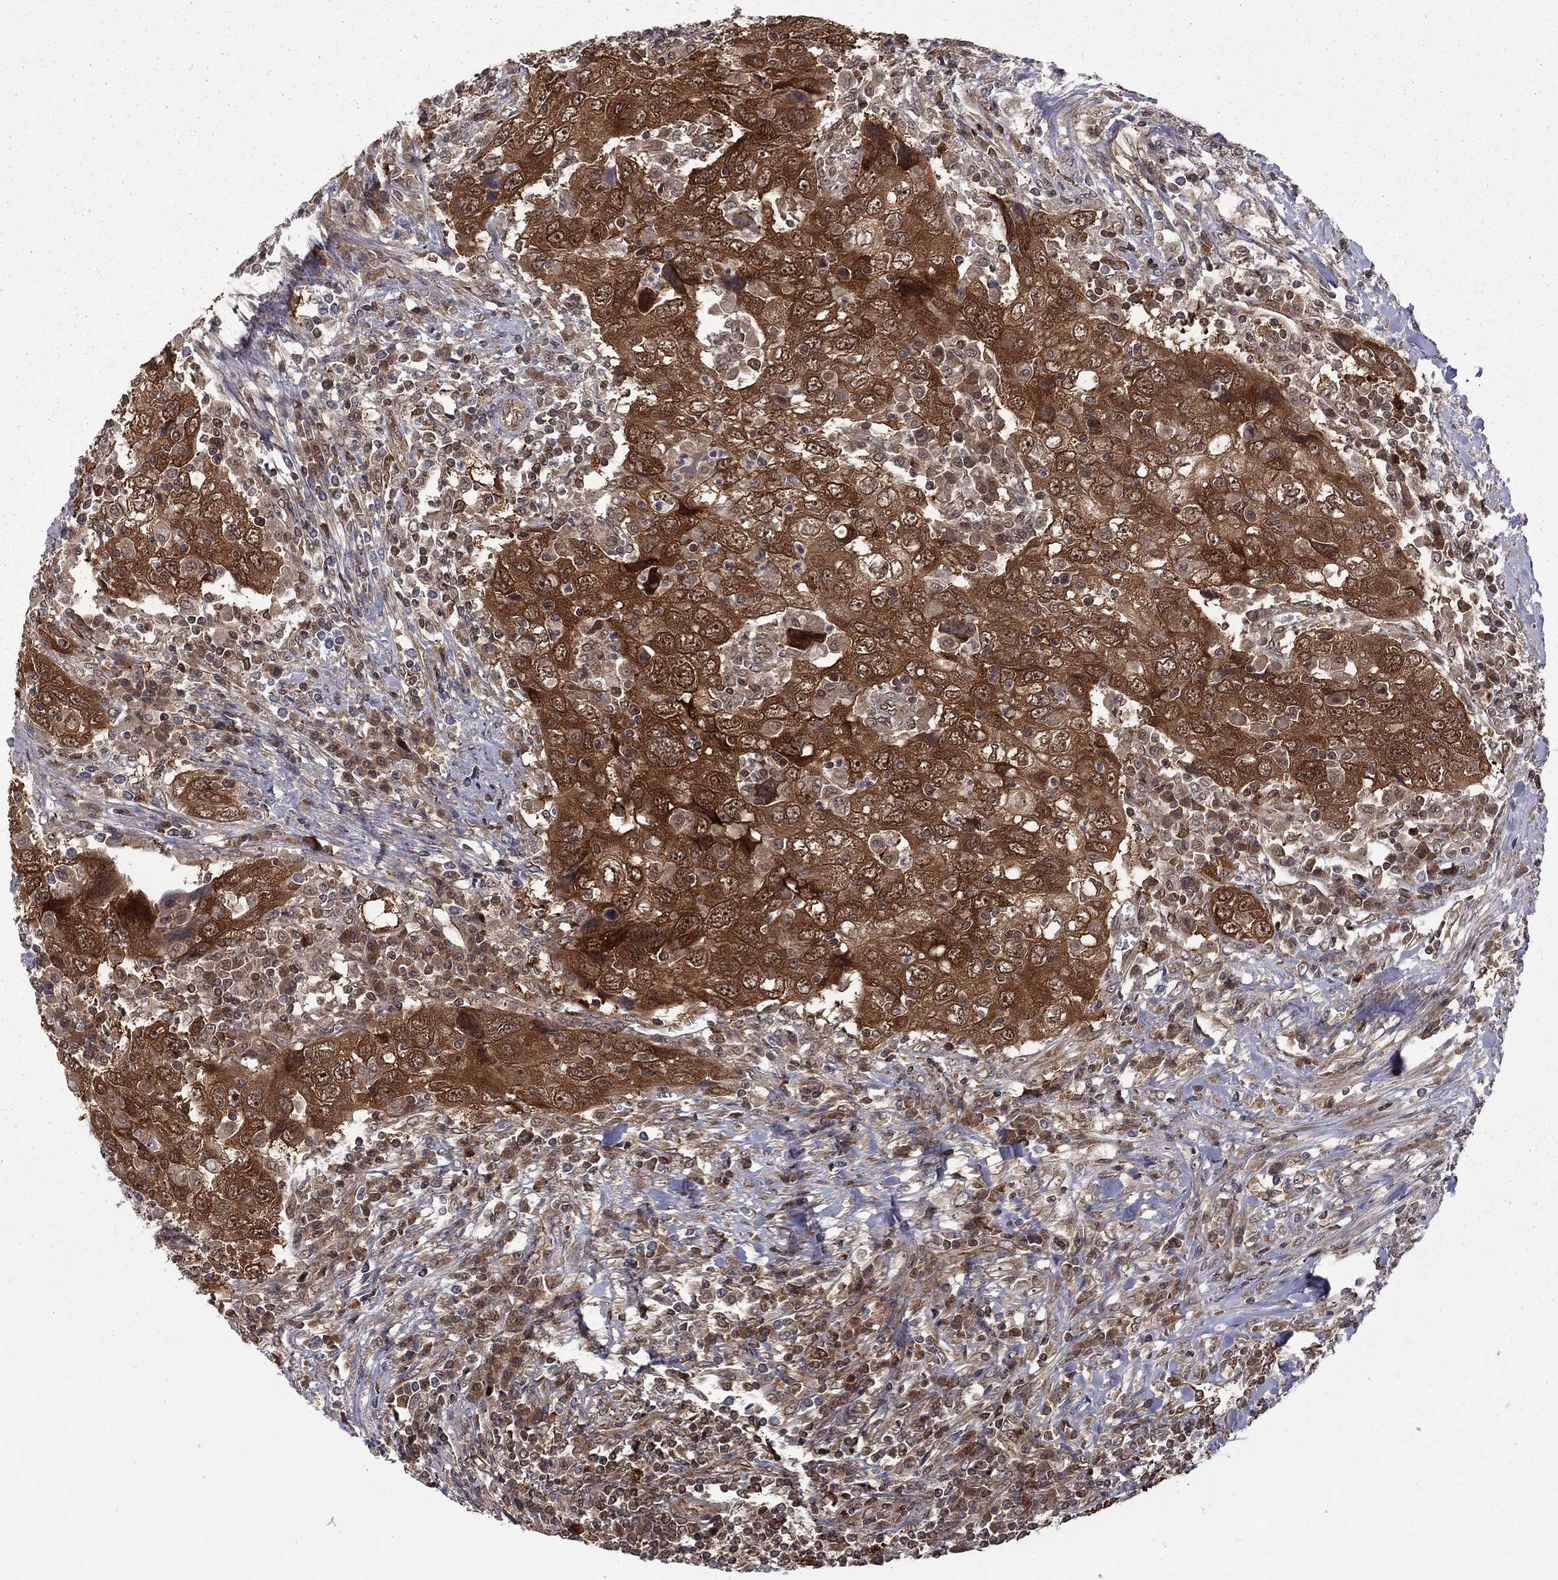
{"staining": {"intensity": "strong", "quantity": ">75%", "location": "cytoplasmic/membranous"}, "tissue": "urothelial cancer", "cell_type": "Tumor cells", "image_type": "cancer", "snomed": [{"axis": "morphology", "description": "Urothelial carcinoma, High grade"}, {"axis": "topography", "description": "Urinary bladder"}], "caption": "An image of human urothelial cancer stained for a protein reveals strong cytoplasmic/membranous brown staining in tumor cells.", "gene": "NAA50", "patient": {"sex": "male", "age": 76}}